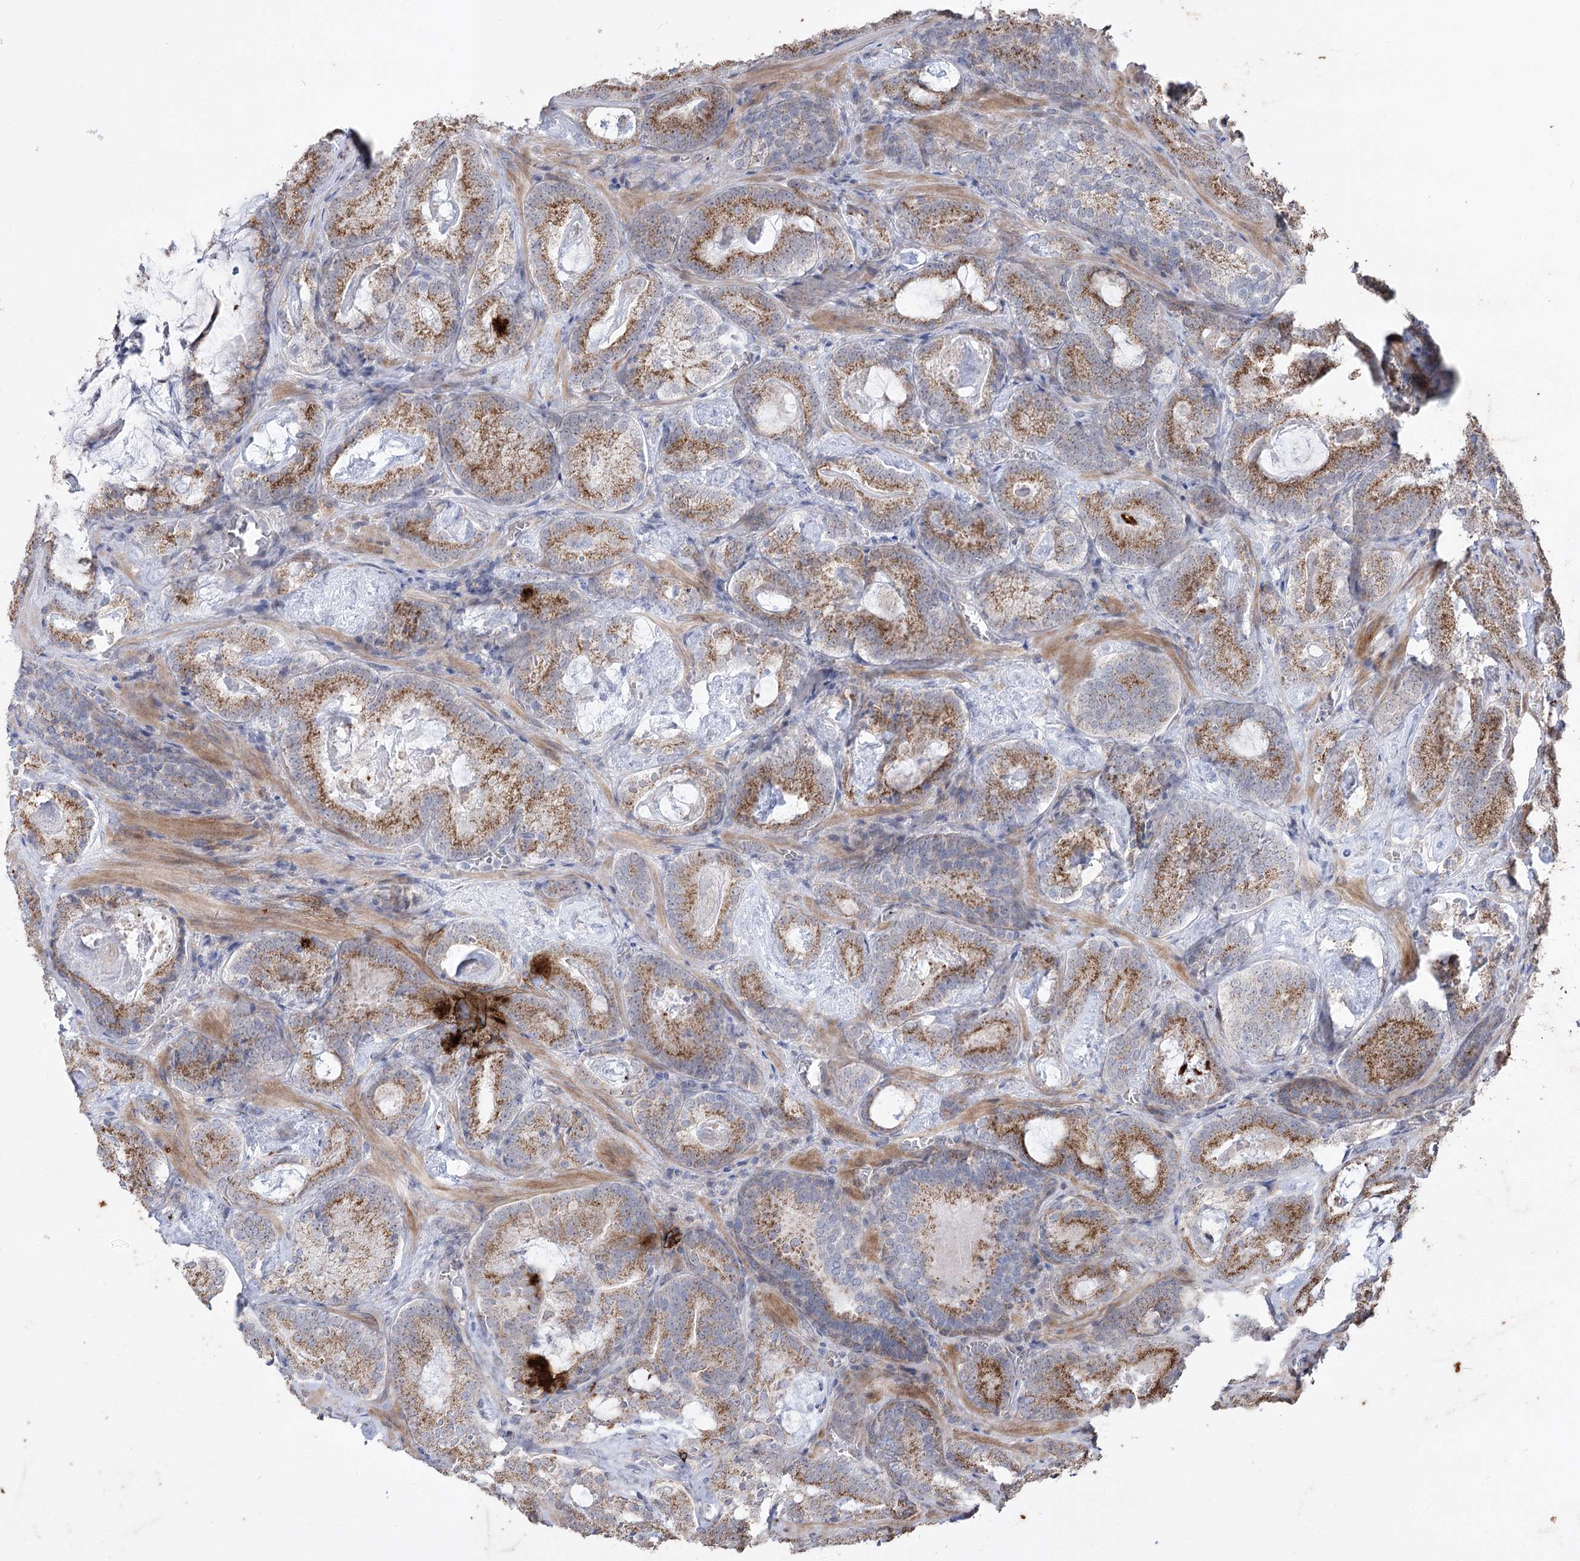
{"staining": {"intensity": "moderate", "quantity": ">75%", "location": "cytoplasmic/membranous"}, "tissue": "prostate cancer", "cell_type": "Tumor cells", "image_type": "cancer", "snomed": [{"axis": "morphology", "description": "Adenocarcinoma, Low grade"}, {"axis": "topography", "description": "Prostate"}], "caption": "A micrograph of prostate cancer (low-grade adenocarcinoma) stained for a protein reveals moderate cytoplasmic/membranous brown staining in tumor cells.", "gene": "ZSCAN23", "patient": {"sex": "male", "age": 60}}